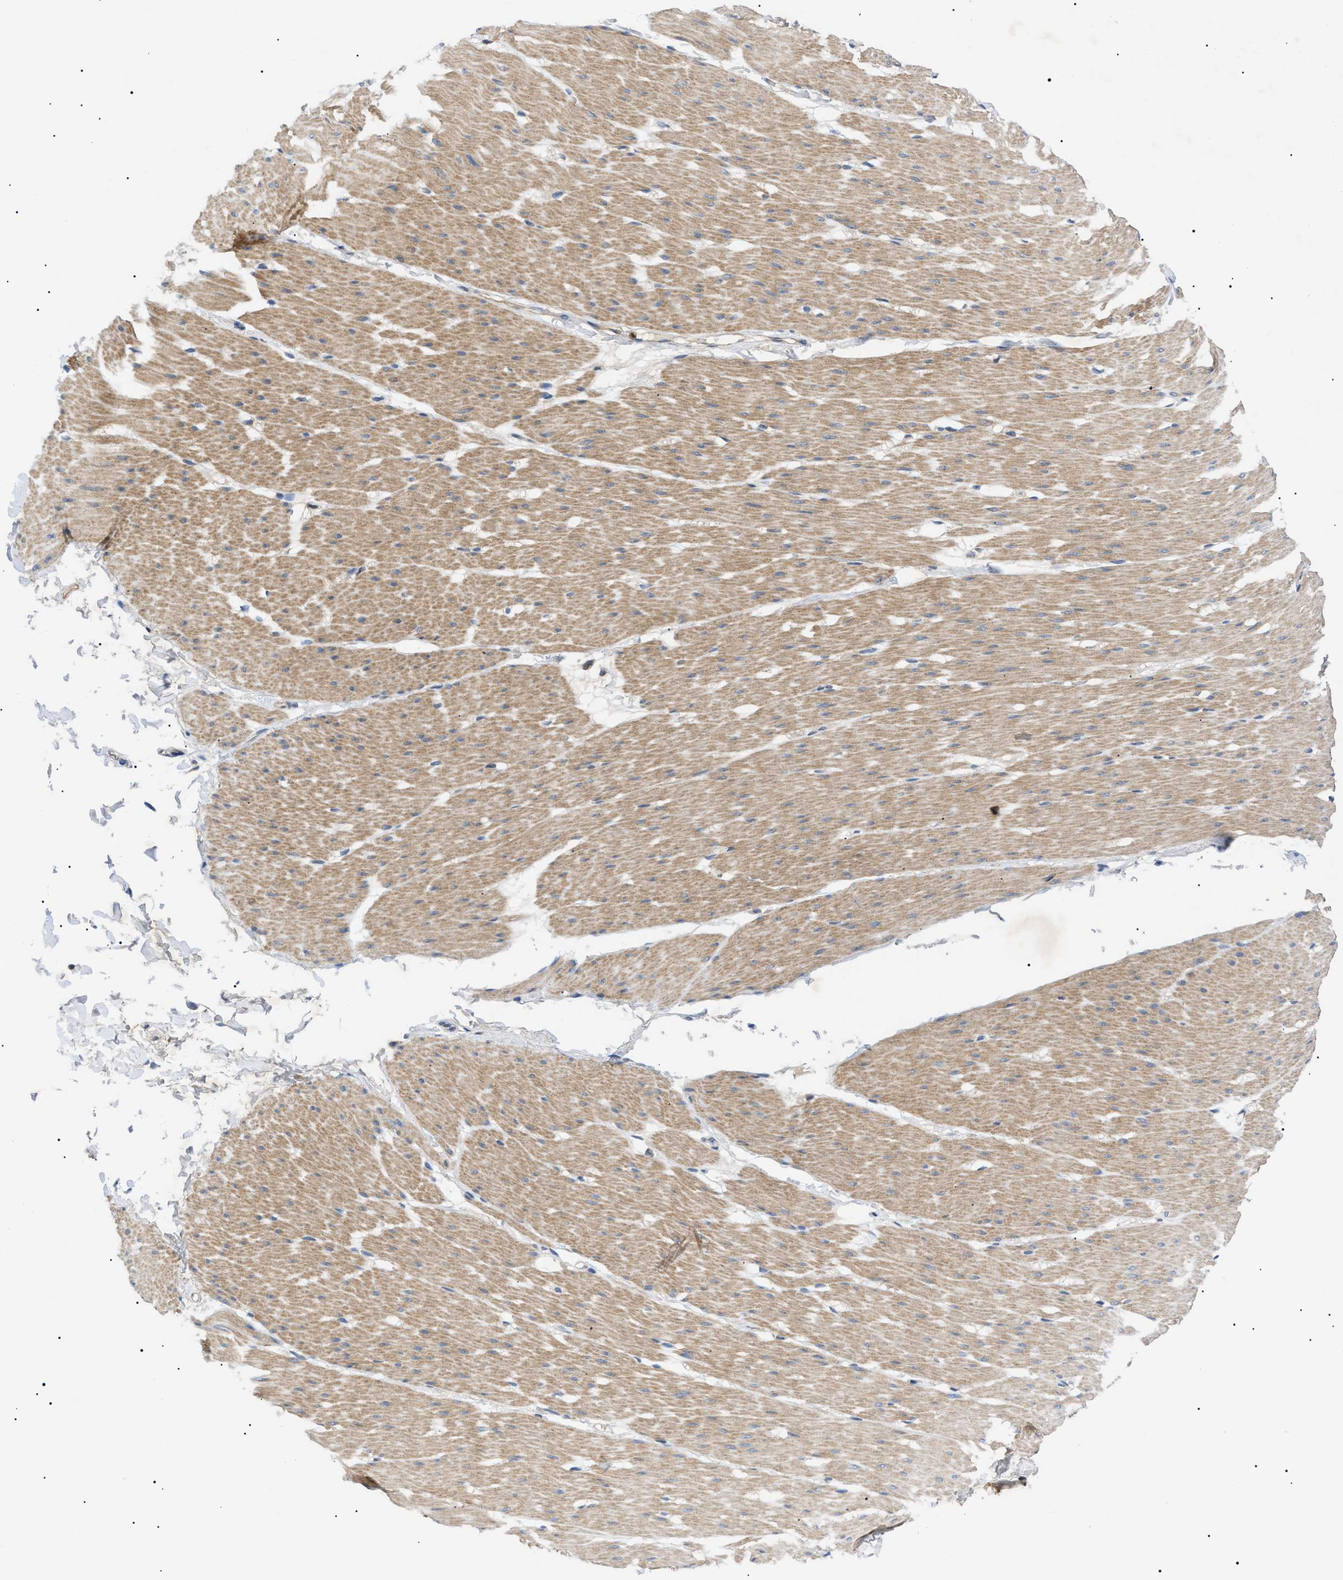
{"staining": {"intensity": "moderate", "quantity": ">75%", "location": "cytoplasmic/membranous"}, "tissue": "smooth muscle", "cell_type": "Smooth muscle cells", "image_type": "normal", "snomed": [{"axis": "morphology", "description": "Normal tissue, NOS"}, {"axis": "topography", "description": "Smooth muscle"}, {"axis": "topography", "description": "Colon"}], "caption": "A photomicrograph of human smooth muscle stained for a protein displays moderate cytoplasmic/membranous brown staining in smooth muscle cells.", "gene": "RIPK1", "patient": {"sex": "male", "age": 67}}